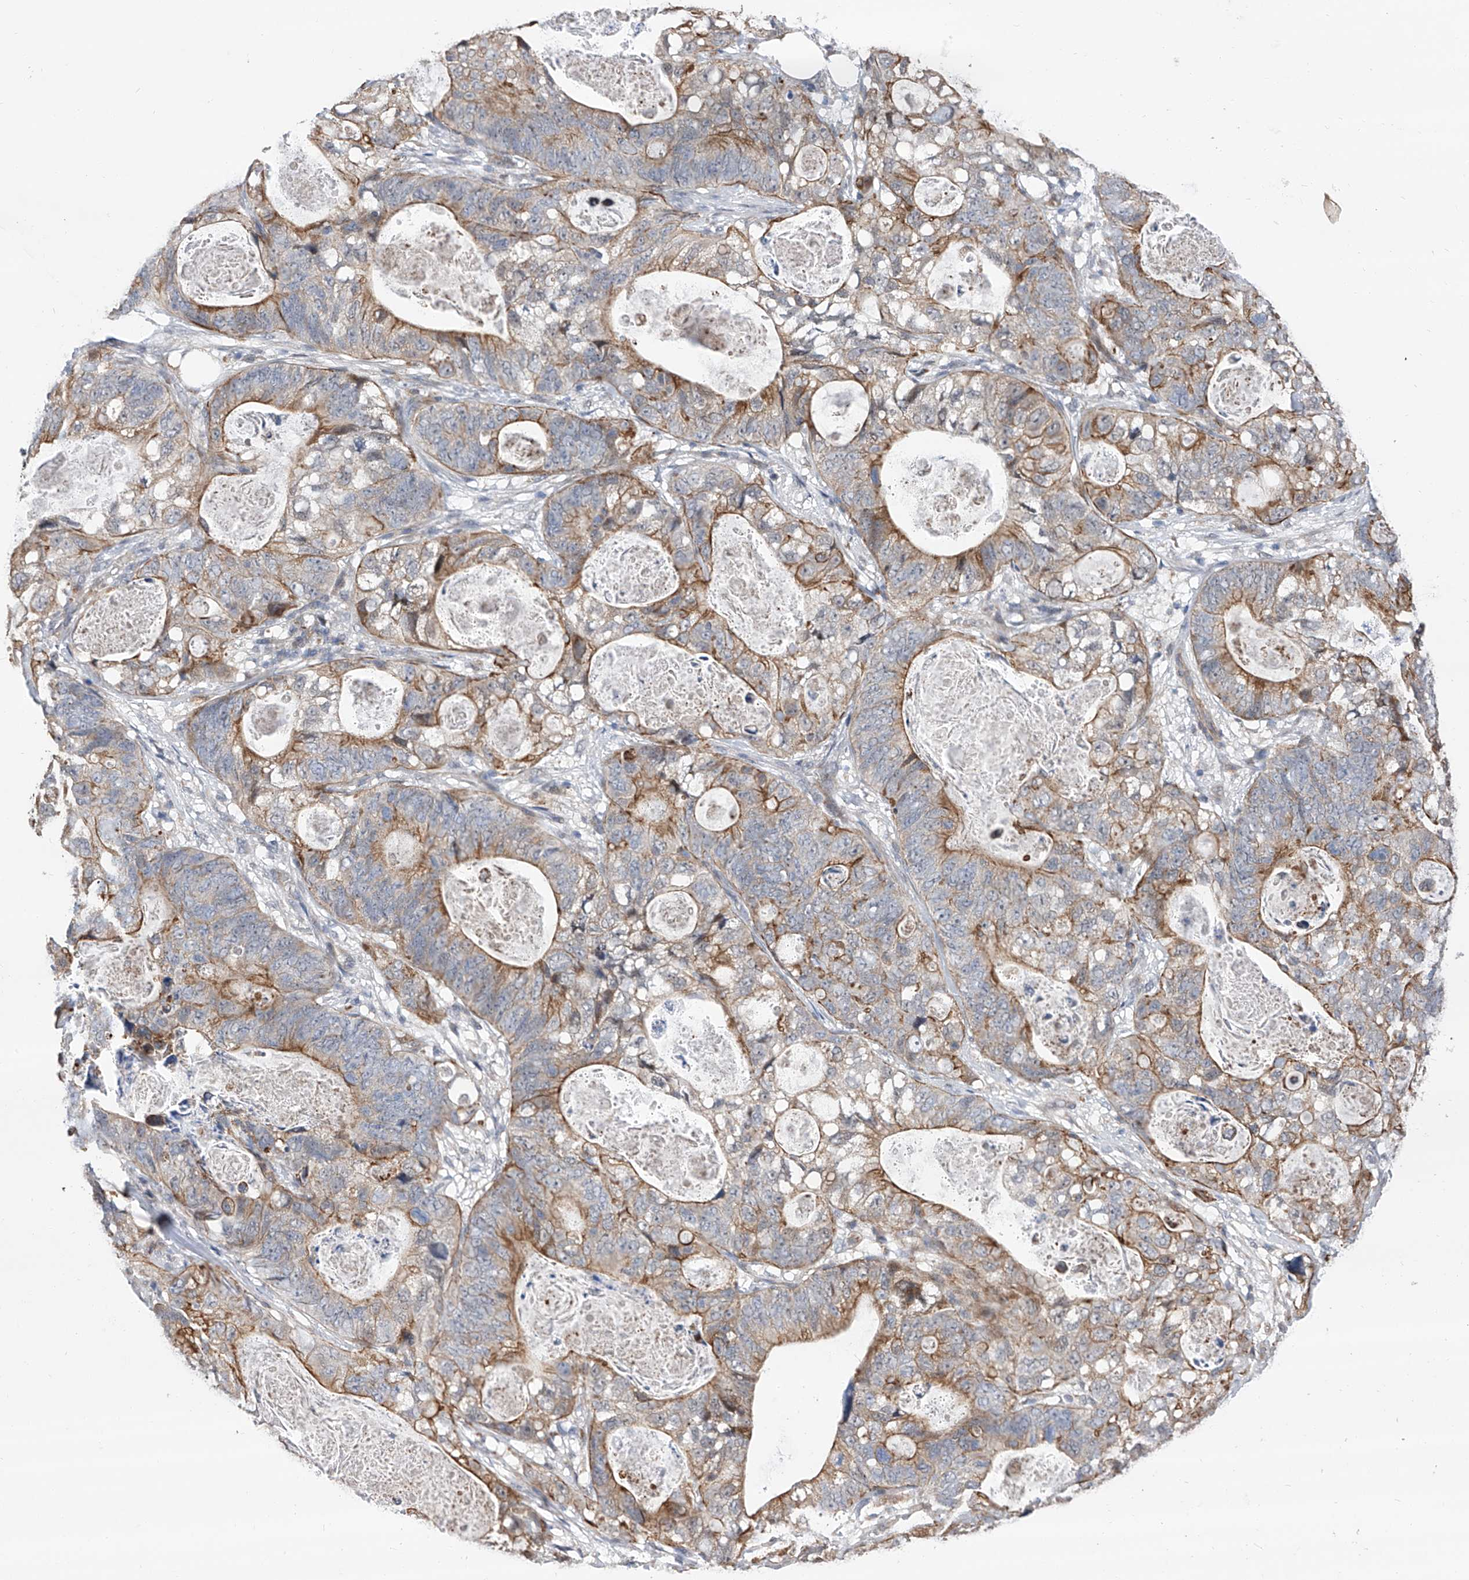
{"staining": {"intensity": "moderate", "quantity": "25%-75%", "location": "cytoplasmic/membranous"}, "tissue": "stomach cancer", "cell_type": "Tumor cells", "image_type": "cancer", "snomed": [{"axis": "morphology", "description": "Normal tissue, NOS"}, {"axis": "morphology", "description": "Adenocarcinoma, NOS"}, {"axis": "topography", "description": "Stomach"}], "caption": "The micrograph displays a brown stain indicating the presence of a protein in the cytoplasmic/membranous of tumor cells in stomach cancer (adenocarcinoma). (DAB = brown stain, brightfield microscopy at high magnification).", "gene": "FARP2", "patient": {"sex": "female", "age": 89}}